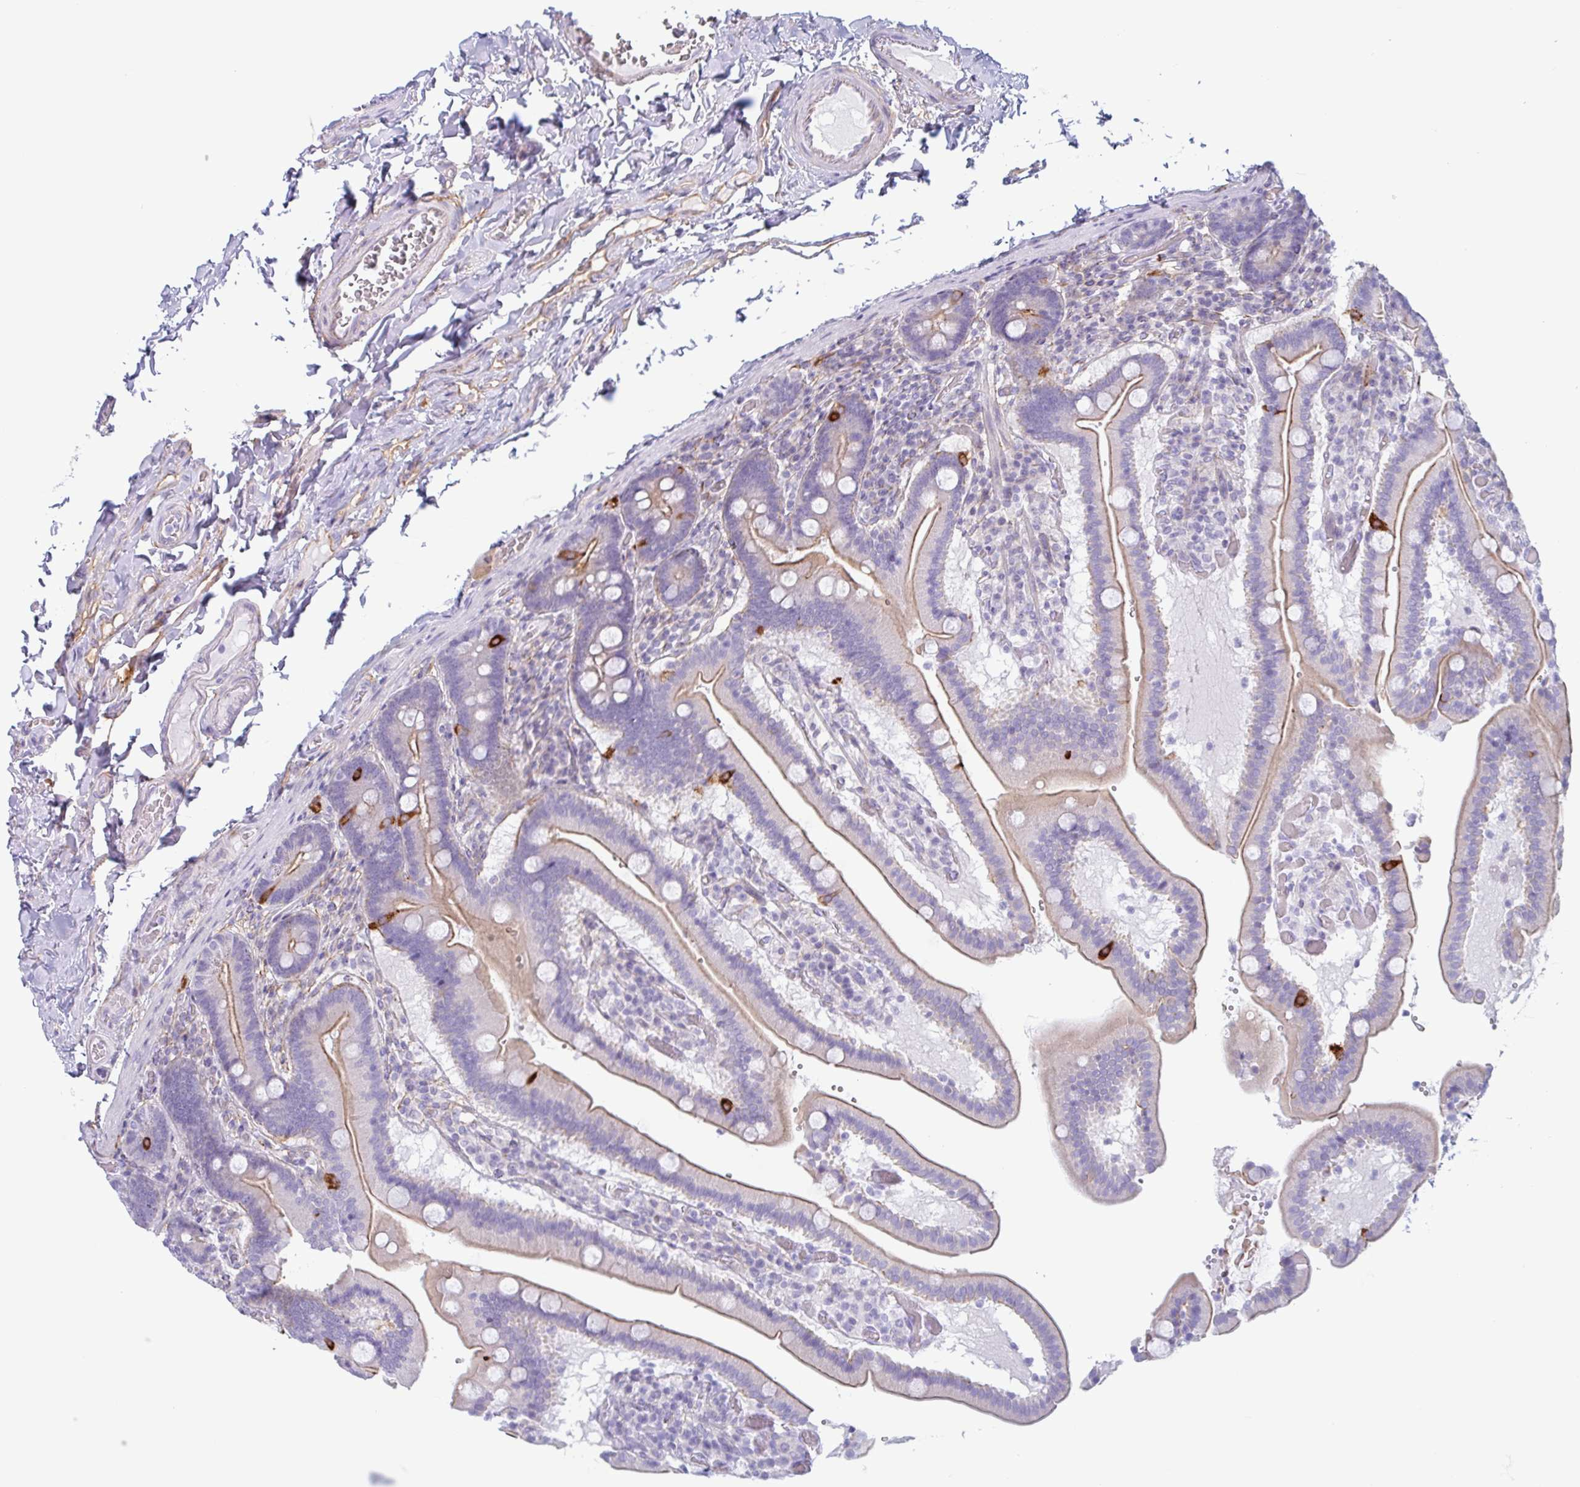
{"staining": {"intensity": "strong", "quantity": "<25%", "location": "cytoplasmic/membranous"}, "tissue": "duodenum", "cell_type": "Glandular cells", "image_type": "normal", "snomed": [{"axis": "morphology", "description": "Normal tissue, NOS"}, {"axis": "topography", "description": "Duodenum"}], "caption": "DAB (3,3'-diaminobenzidine) immunohistochemical staining of unremarkable human duodenum exhibits strong cytoplasmic/membranous protein positivity in about <25% of glandular cells.", "gene": "MYH10", "patient": {"sex": "female", "age": 62}}